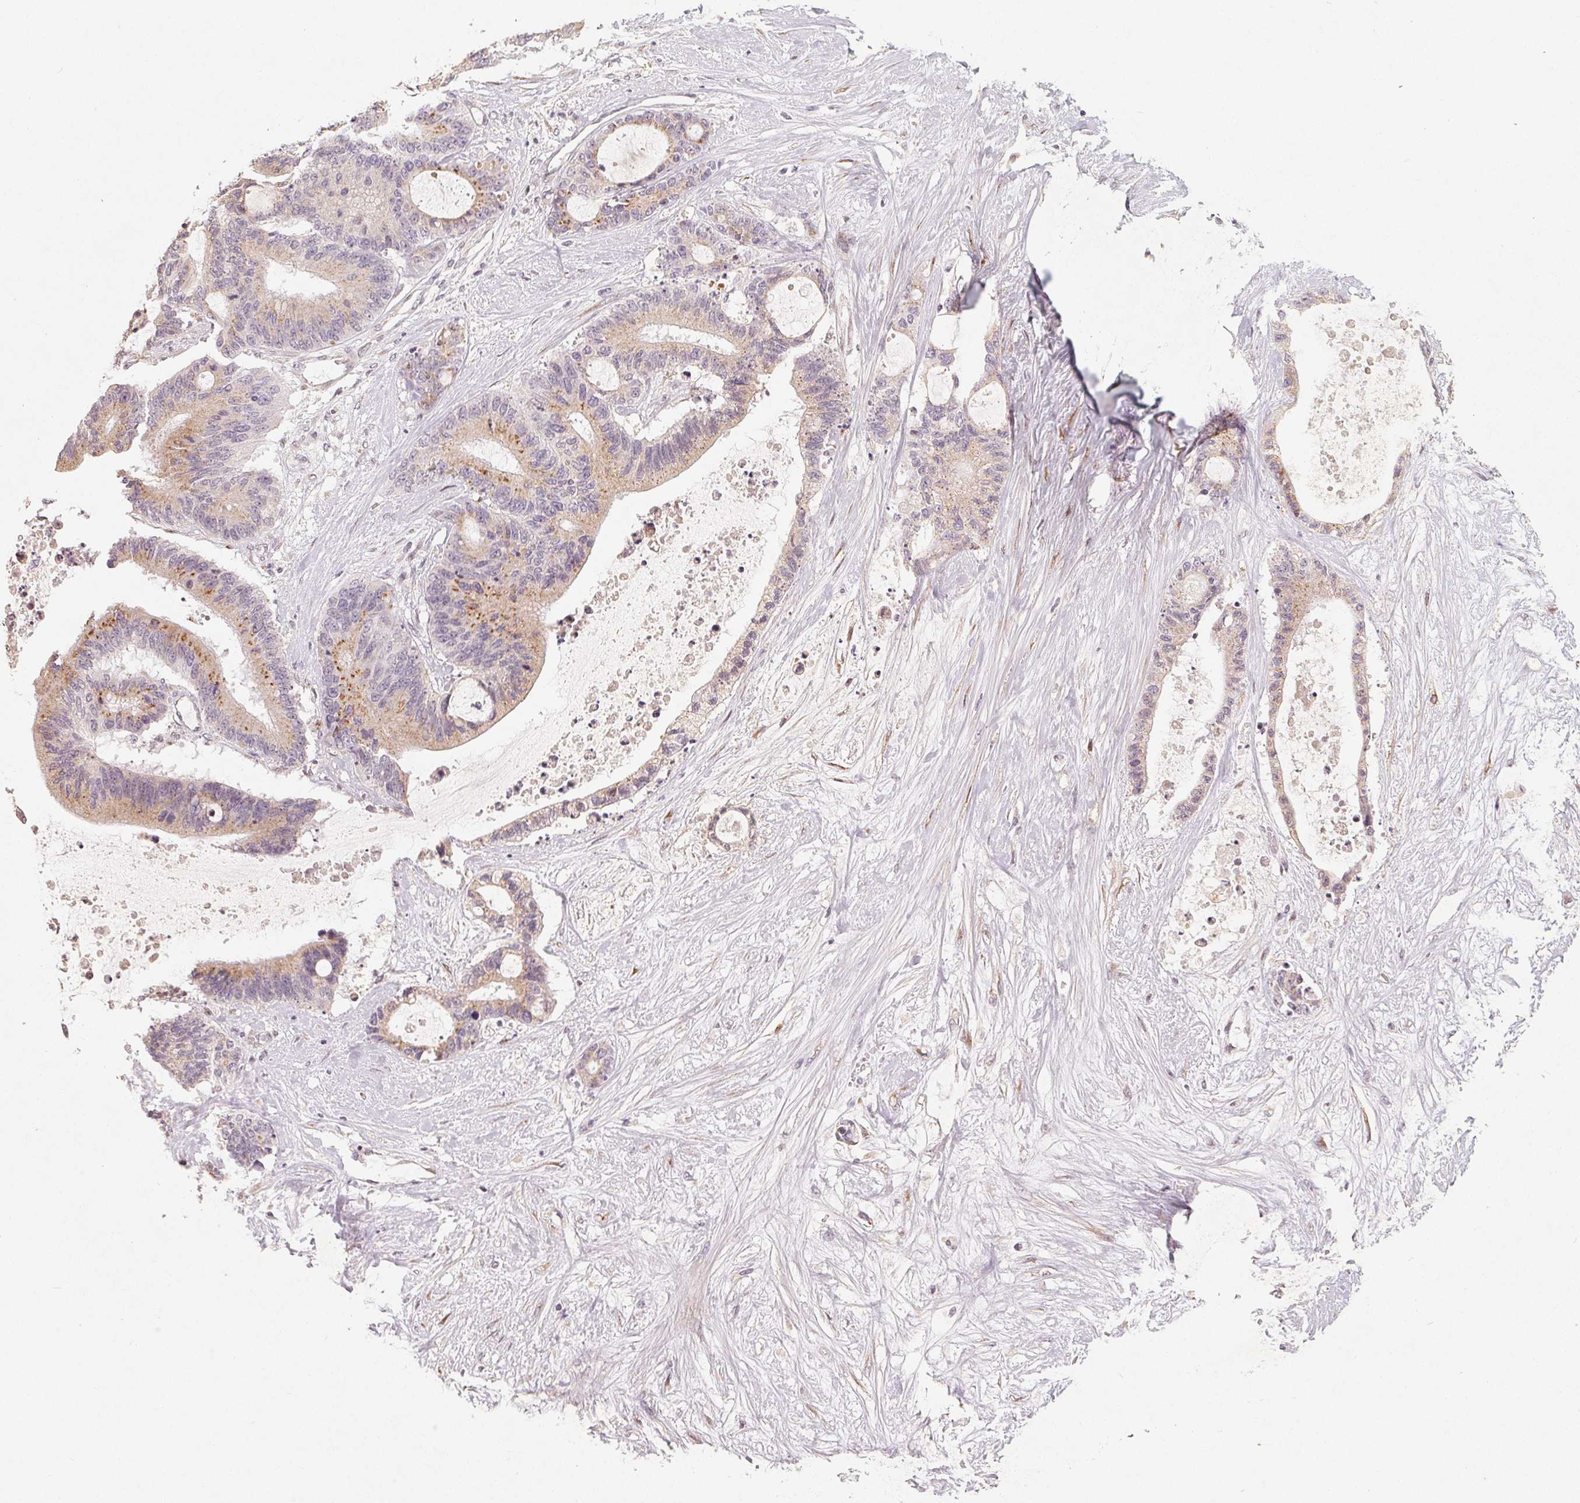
{"staining": {"intensity": "moderate", "quantity": "25%-75%", "location": "cytoplasmic/membranous"}, "tissue": "liver cancer", "cell_type": "Tumor cells", "image_type": "cancer", "snomed": [{"axis": "morphology", "description": "Normal tissue, NOS"}, {"axis": "morphology", "description": "Cholangiocarcinoma"}, {"axis": "topography", "description": "Liver"}, {"axis": "topography", "description": "Peripheral nerve tissue"}], "caption": "A brown stain labels moderate cytoplasmic/membranous expression of a protein in cholangiocarcinoma (liver) tumor cells. Using DAB (brown) and hematoxylin (blue) stains, captured at high magnification using brightfield microscopy.", "gene": "TMSB15B", "patient": {"sex": "female", "age": 73}}